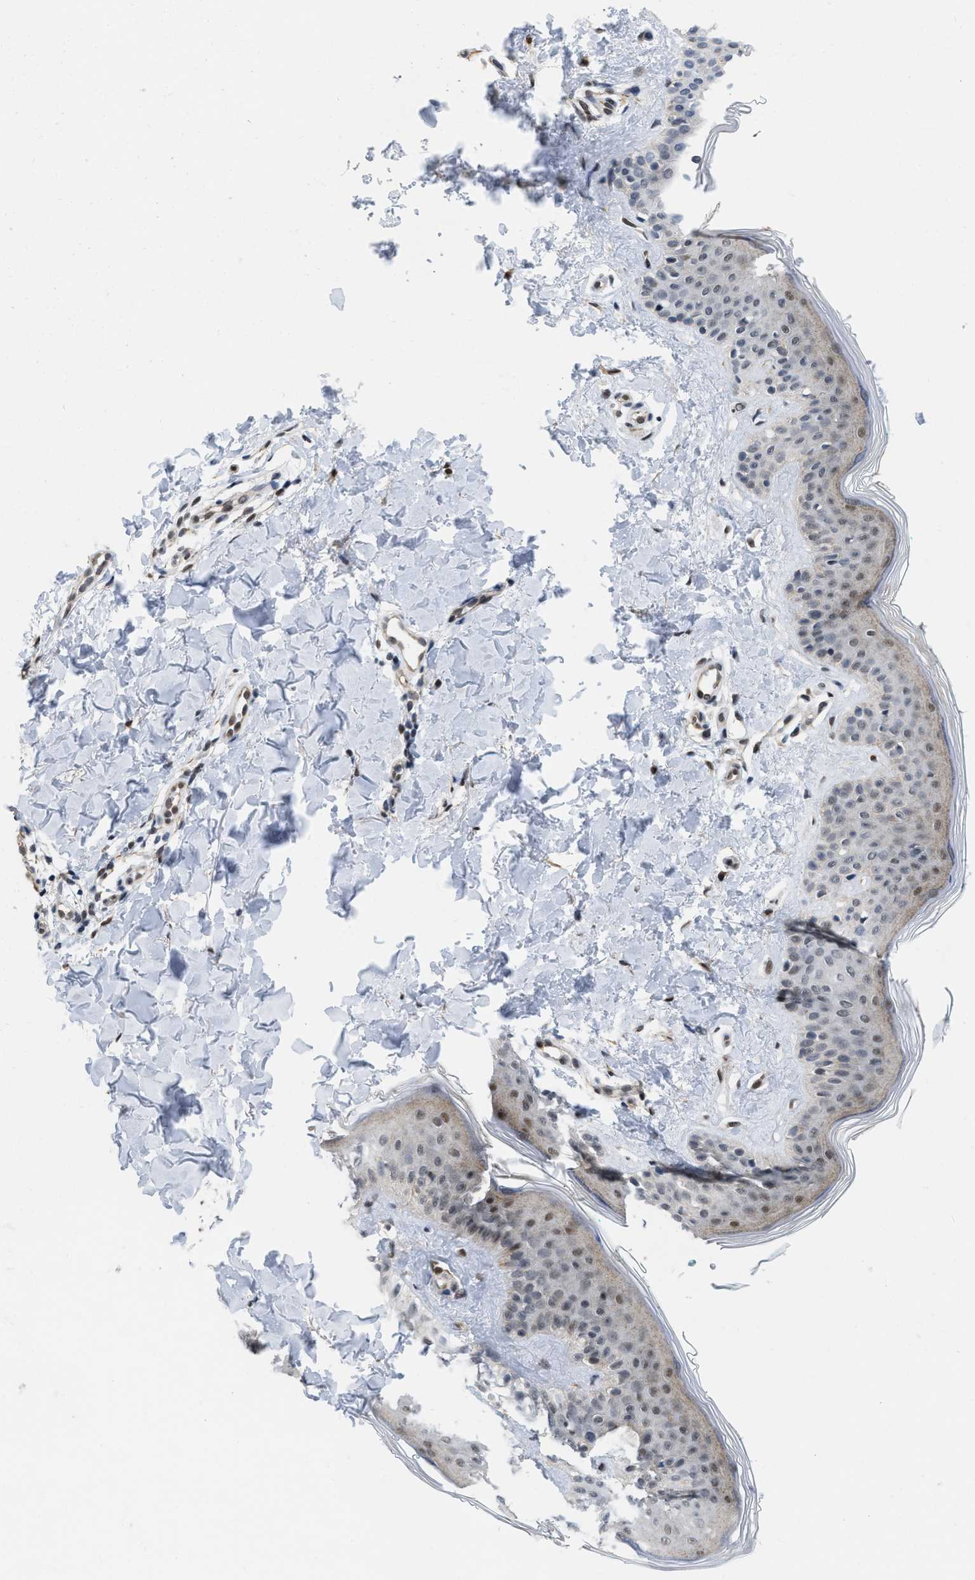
{"staining": {"intensity": "moderate", "quantity": ">75%", "location": "nuclear"}, "tissue": "skin", "cell_type": "Fibroblasts", "image_type": "normal", "snomed": [{"axis": "morphology", "description": "Normal tissue, NOS"}, {"axis": "topography", "description": "Skin"}], "caption": "High-magnification brightfield microscopy of normal skin stained with DAB (brown) and counterstained with hematoxylin (blue). fibroblasts exhibit moderate nuclear expression is seen in about>75% of cells.", "gene": "MIER1", "patient": {"sex": "male", "age": 30}}